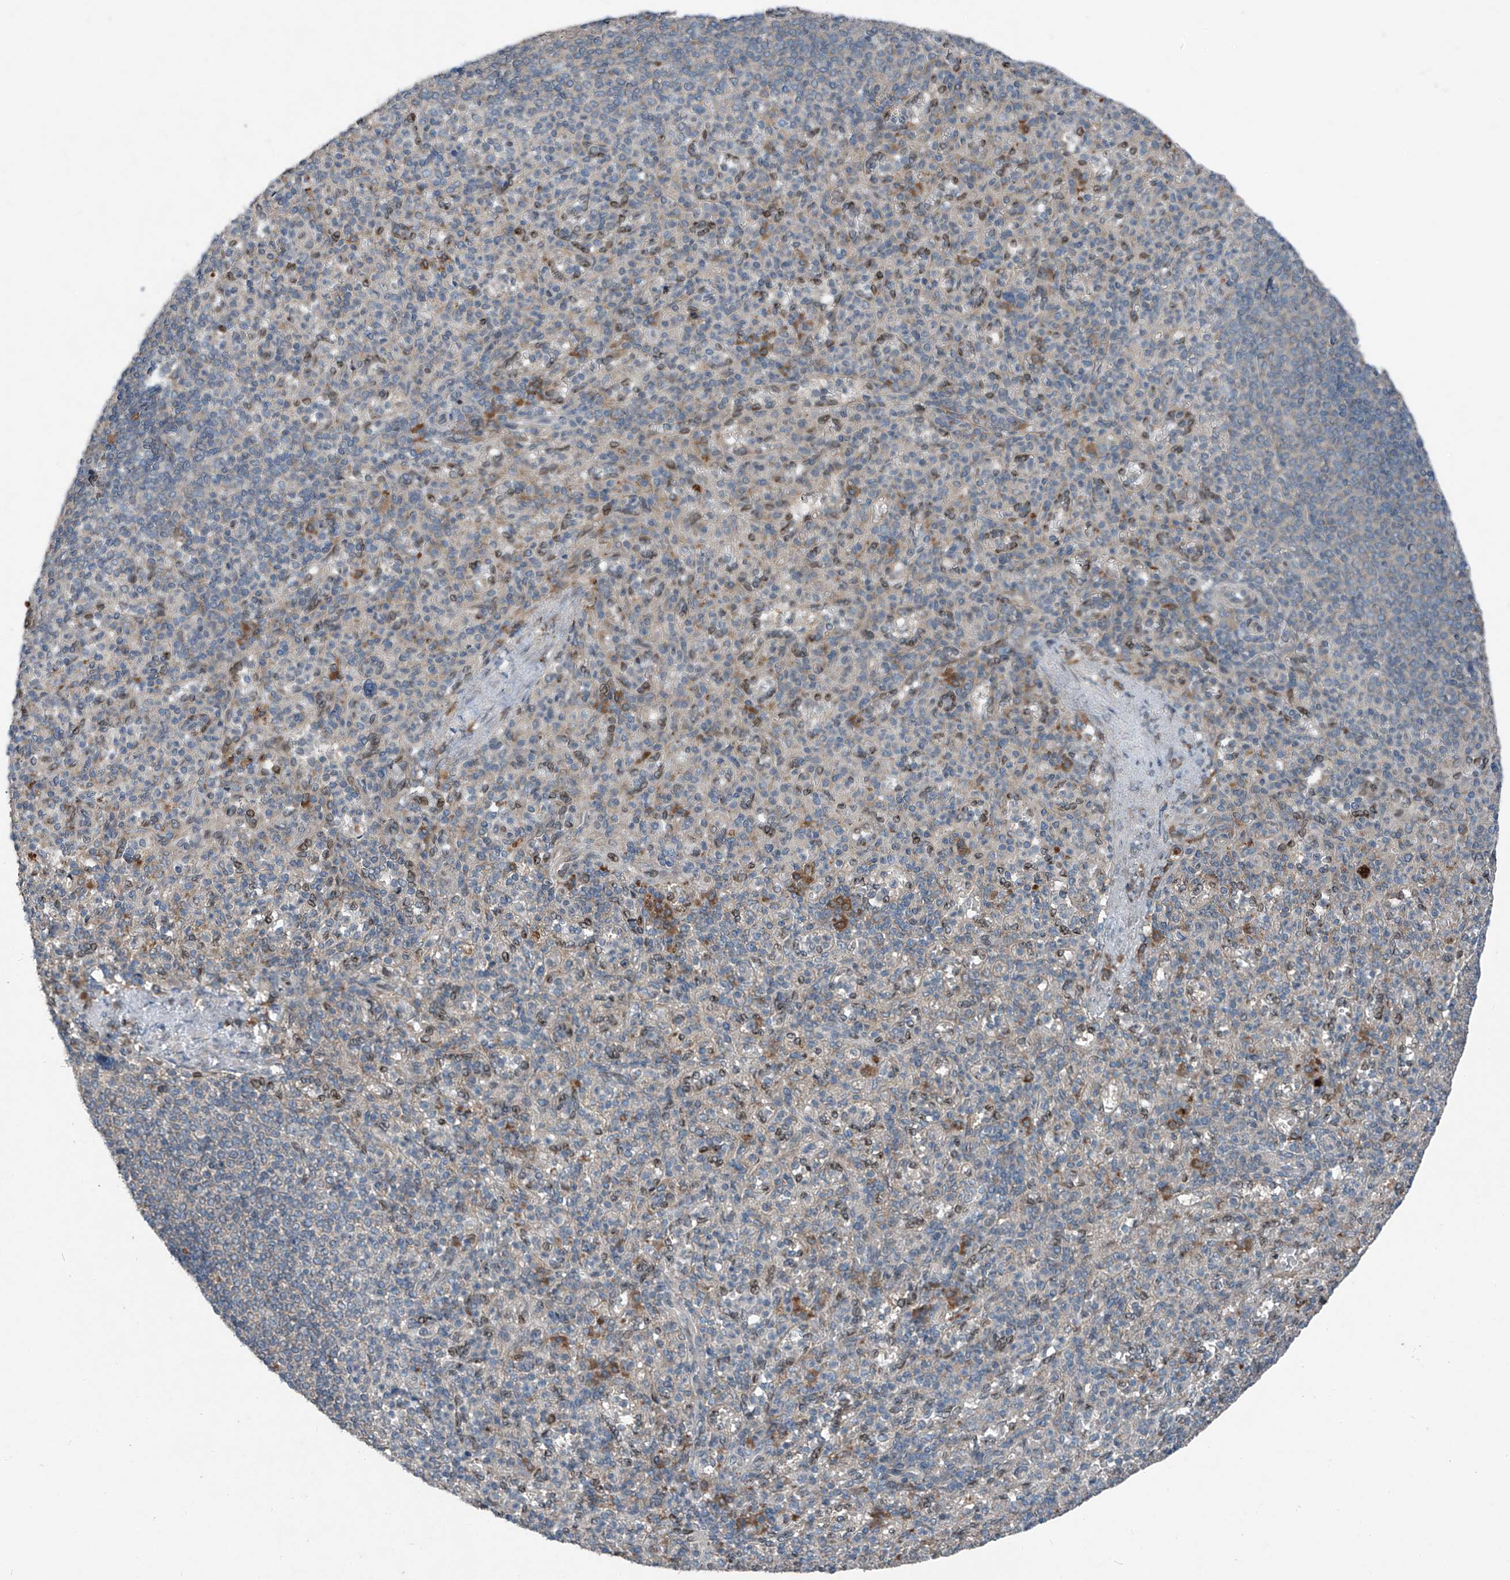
{"staining": {"intensity": "negative", "quantity": "none", "location": "none"}, "tissue": "spleen", "cell_type": "Cells in red pulp", "image_type": "normal", "snomed": [{"axis": "morphology", "description": "Normal tissue, NOS"}, {"axis": "topography", "description": "Spleen"}], "caption": "Photomicrograph shows no protein positivity in cells in red pulp of normal spleen.", "gene": "FOXRED2", "patient": {"sex": "female", "age": 74}}